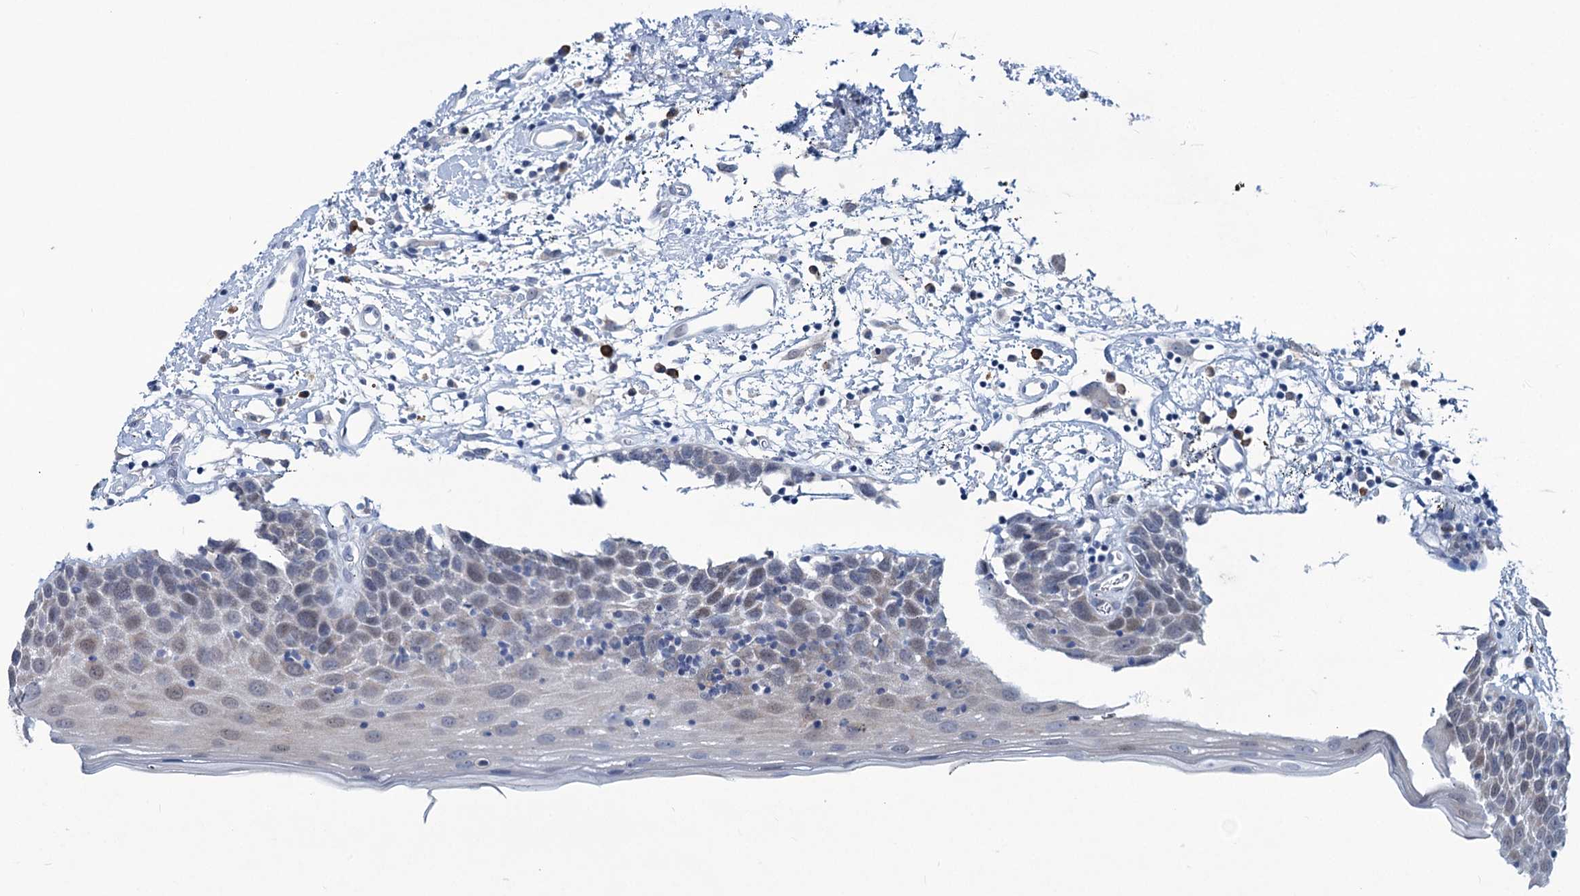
{"staining": {"intensity": "weak", "quantity": "<25%", "location": "cytoplasmic/membranous"}, "tissue": "oral mucosa", "cell_type": "Squamous epithelial cells", "image_type": "normal", "snomed": [{"axis": "morphology", "description": "Normal tissue, NOS"}, {"axis": "topography", "description": "Oral tissue"}], "caption": "High power microscopy image of an immunohistochemistry (IHC) photomicrograph of unremarkable oral mucosa, revealing no significant expression in squamous epithelial cells. (IHC, brightfield microscopy, high magnification).", "gene": "NEU3", "patient": {"sex": "male", "age": 74}}